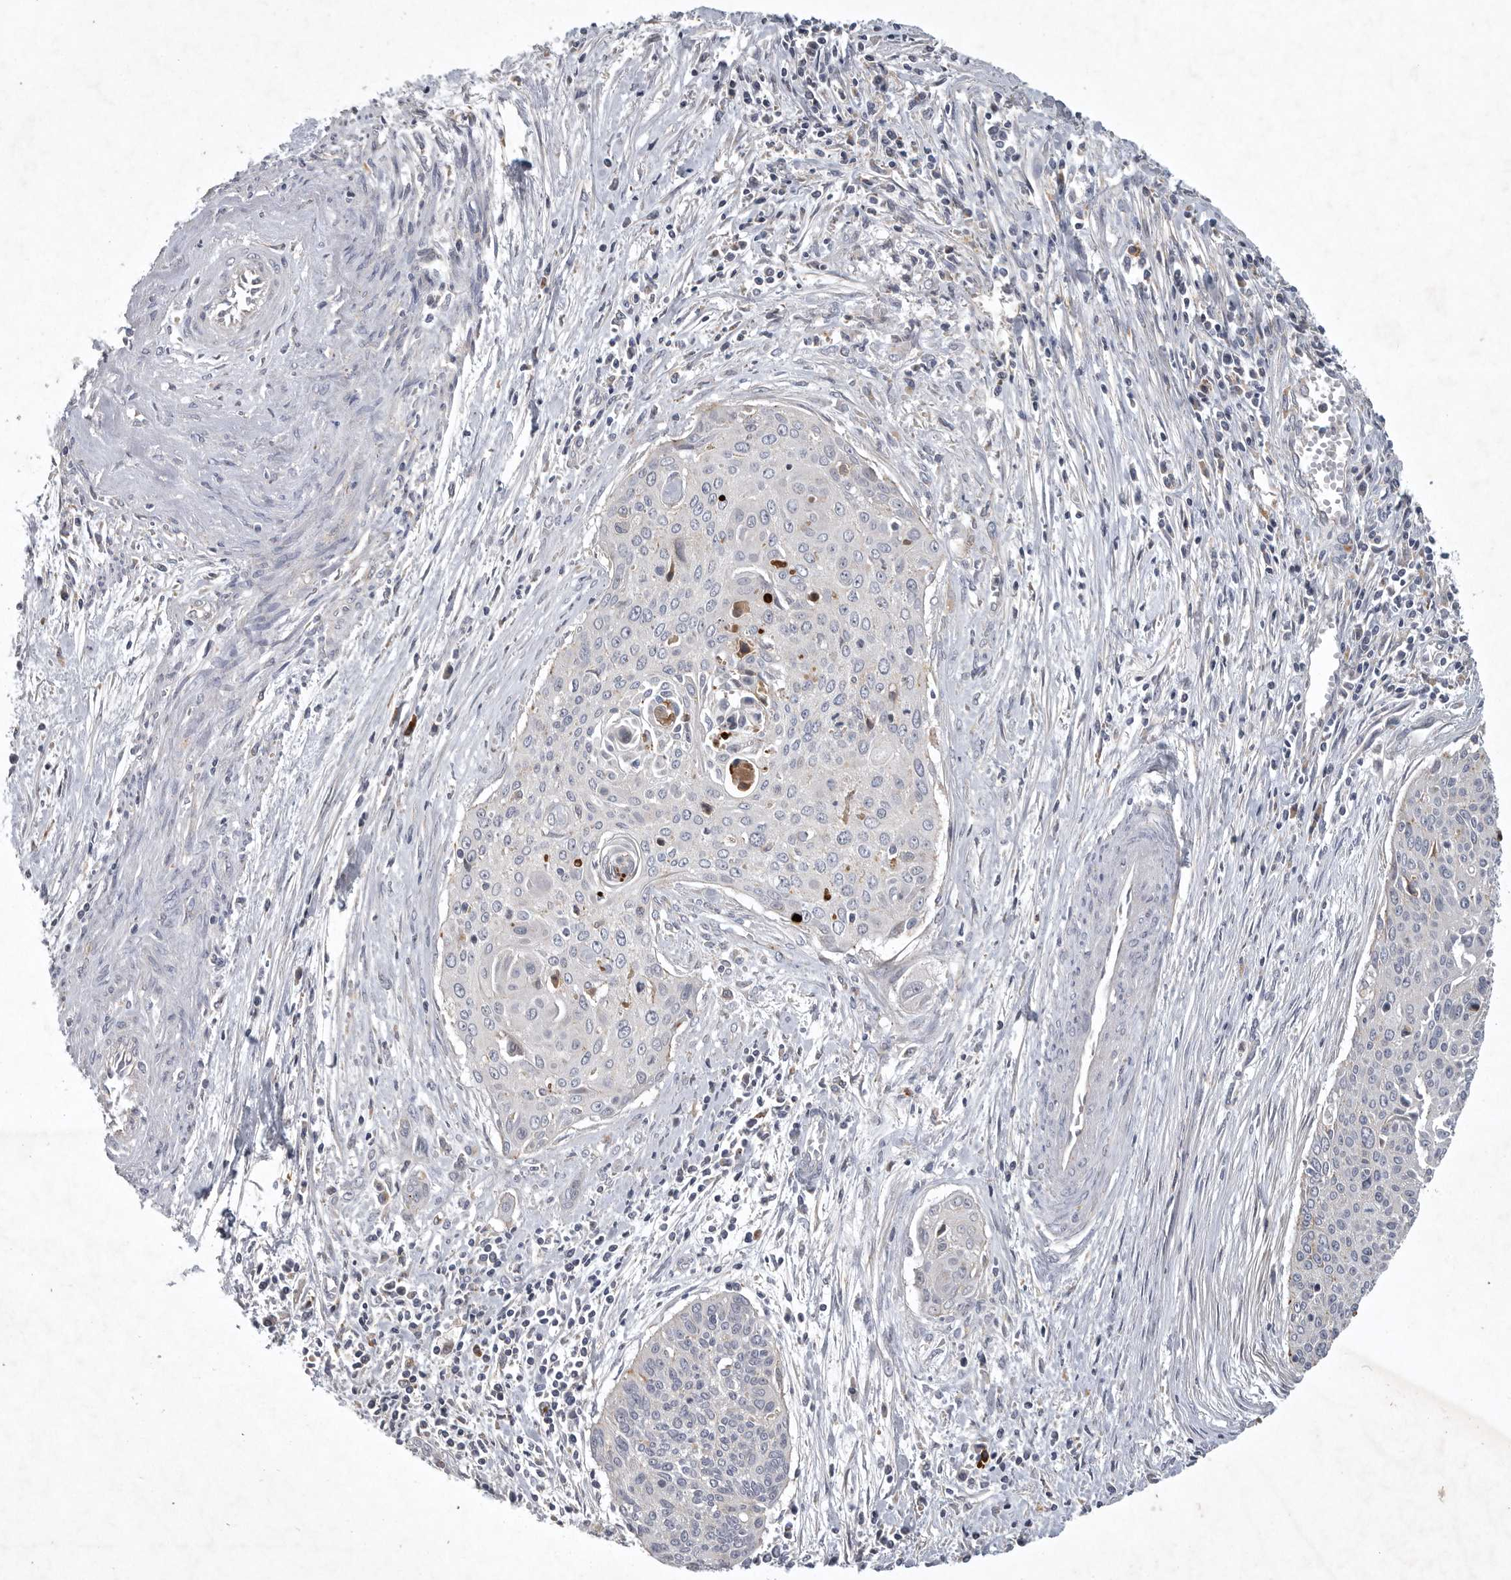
{"staining": {"intensity": "negative", "quantity": "none", "location": "none"}, "tissue": "cervical cancer", "cell_type": "Tumor cells", "image_type": "cancer", "snomed": [{"axis": "morphology", "description": "Squamous cell carcinoma, NOS"}, {"axis": "topography", "description": "Cervix"}], "caption": "Cervical cancer (squamous cell carcinoma) was stained to show a protein in brown. There is no significant staining in tumor cells.", "gene": "LAMTOR3", "patient": {"sex": "female", "age": 55}}